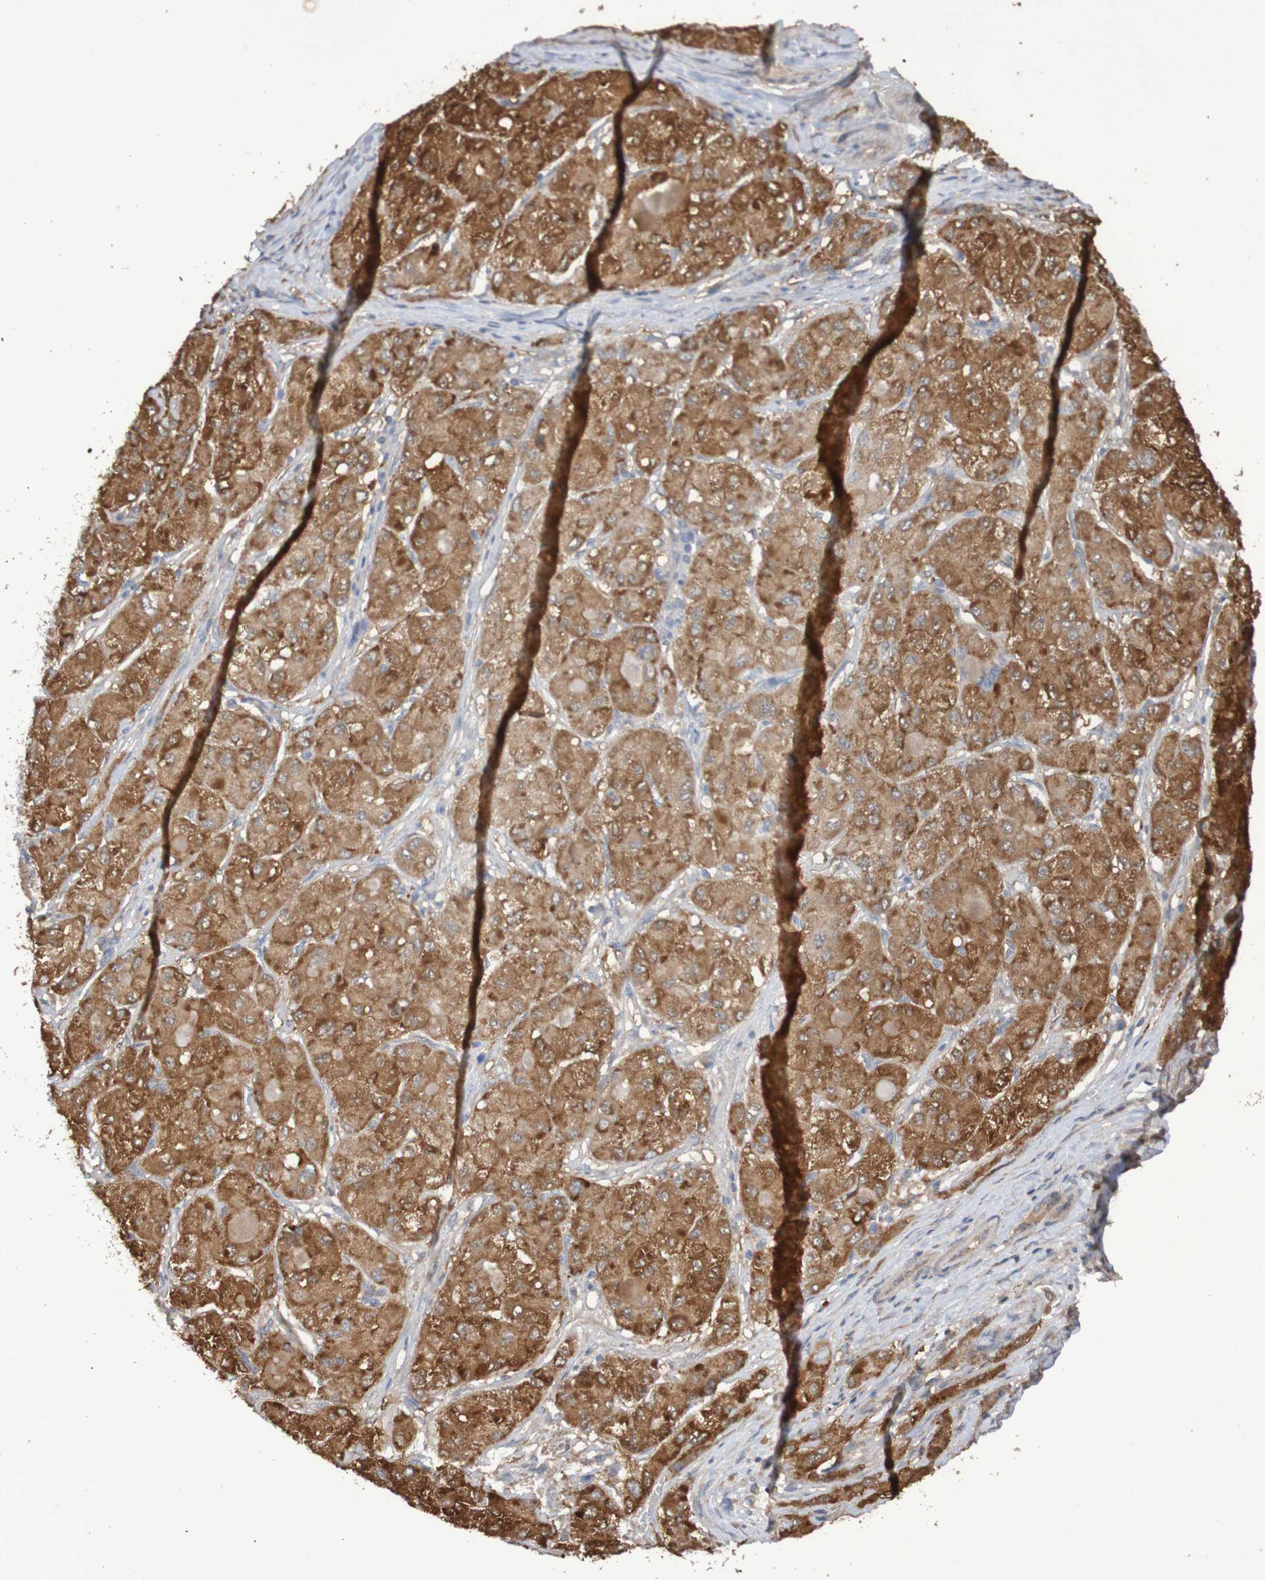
{"staining": {"intensity": "moderate", "quantity": ">75%", "location": "cytoplasmic/membranous"}, "tissue": "liver cancer", "cell_type": "Tumor cells", "image_type": "cancer", "snomed": [{"axis": "morphology", "description": "Carcinoma, Hepatocellular, NOS"}, {"axis": "topography", "description": "Liver"}], "caption": "Immunohistochemical staining of human liver cancer (hepatocellular carcinoma) demonstrates medium levels of moderate cytoplasmic/membranous positivity in approximately >75% of tumor cells.", "gene": "PHYH", "patient": {"sex": "male", "age": 80}}